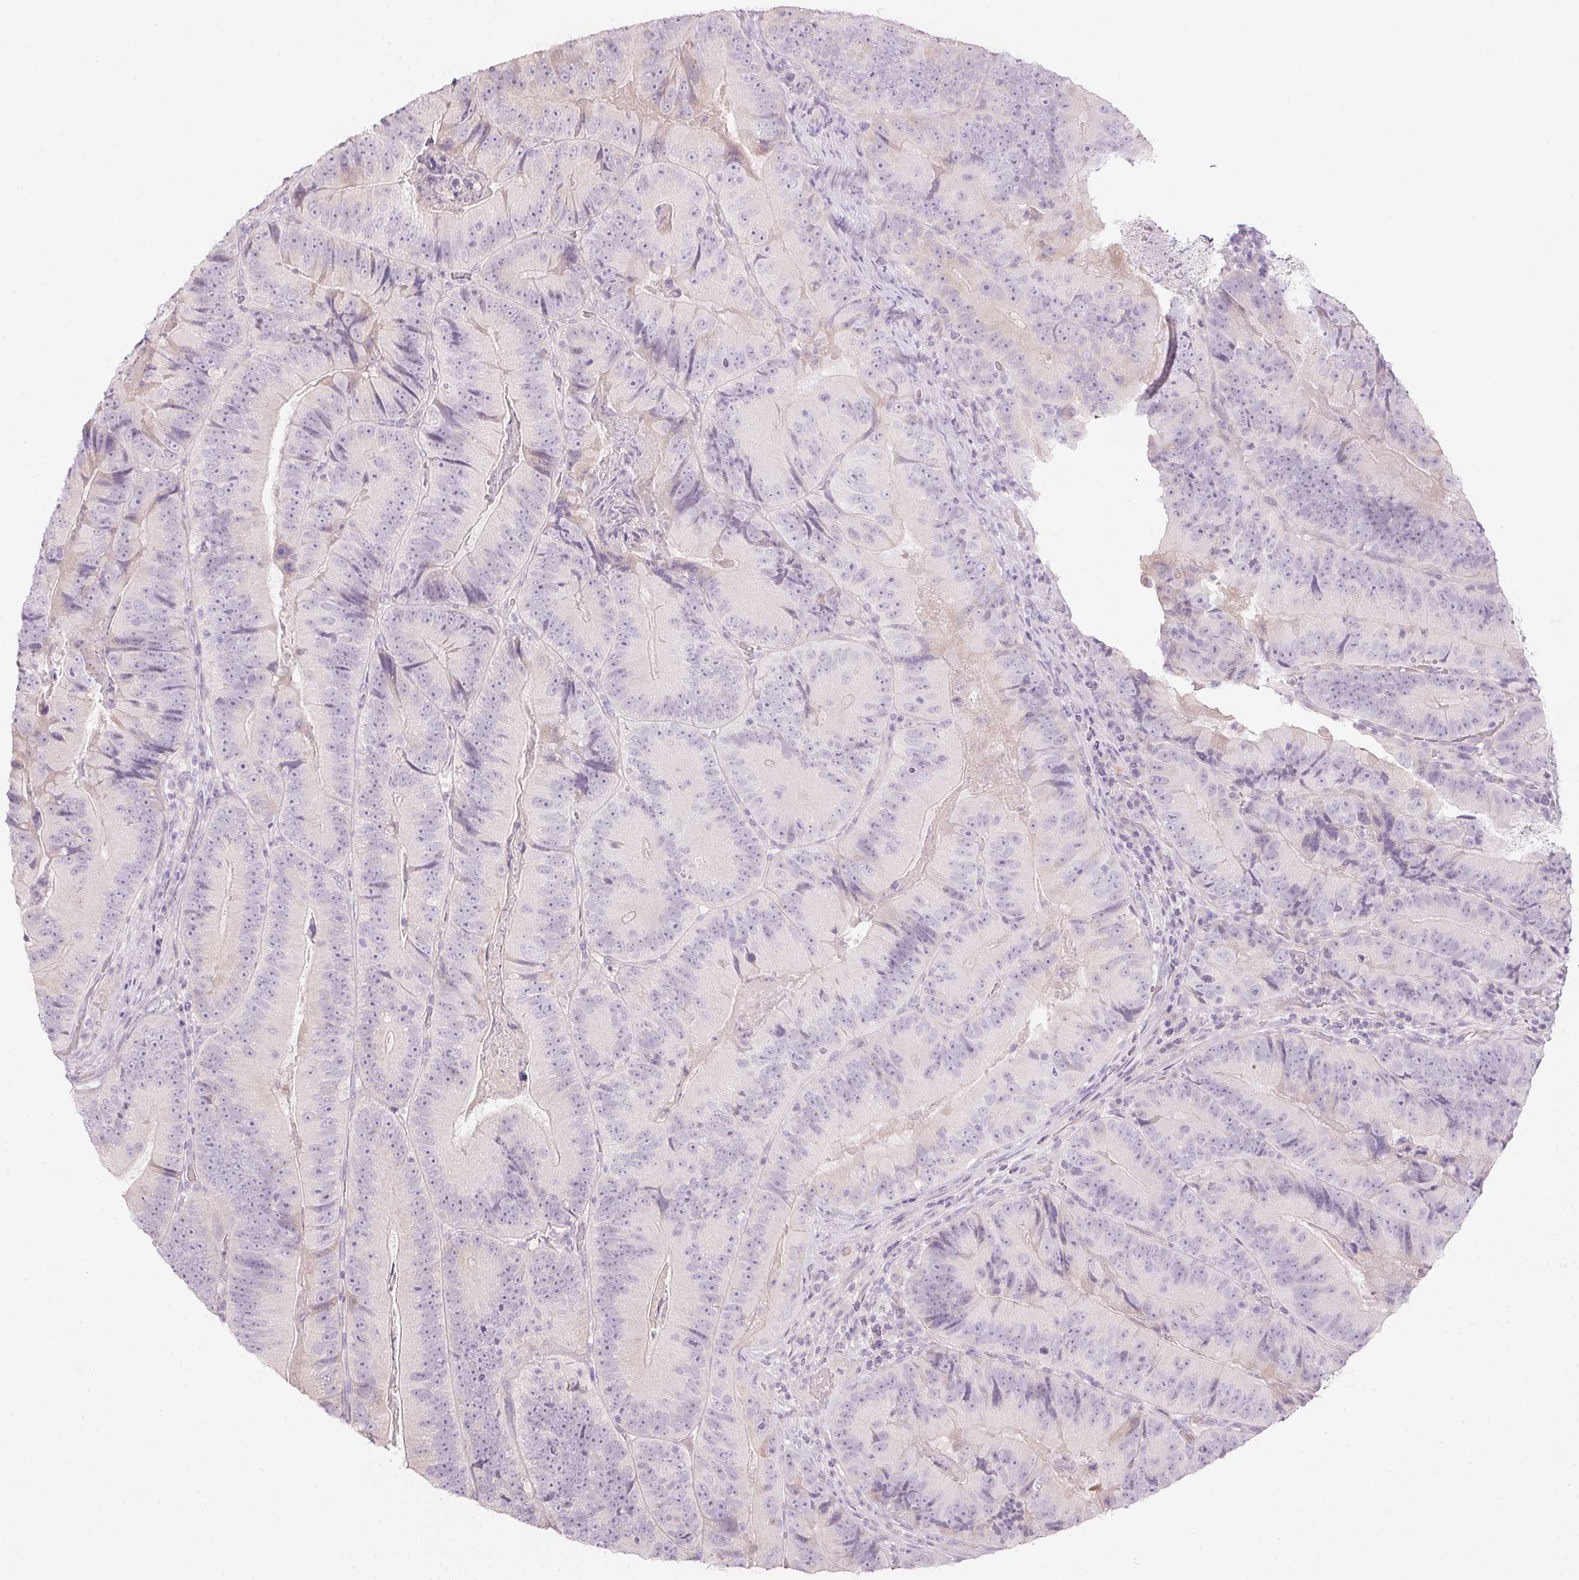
{"staining": {"intensity": "negative", "quantity": "none", "location": "none"}, "tissue": "colorectal cancer", "cell_type": "Tumor cells", "image_type": "cancer", "snomed": [{"axis": "morphology", "description": "Adenocarcinoma, NOS"}, {"axis": "topography", "description": "Colon"}], "caption": "A photomicrograph of human colorectal cancer (adenocarcinoma) is negative for staining in tumor cells.", "gene": "CTCFL", "patient": {"sex": "female", "age": 86}}